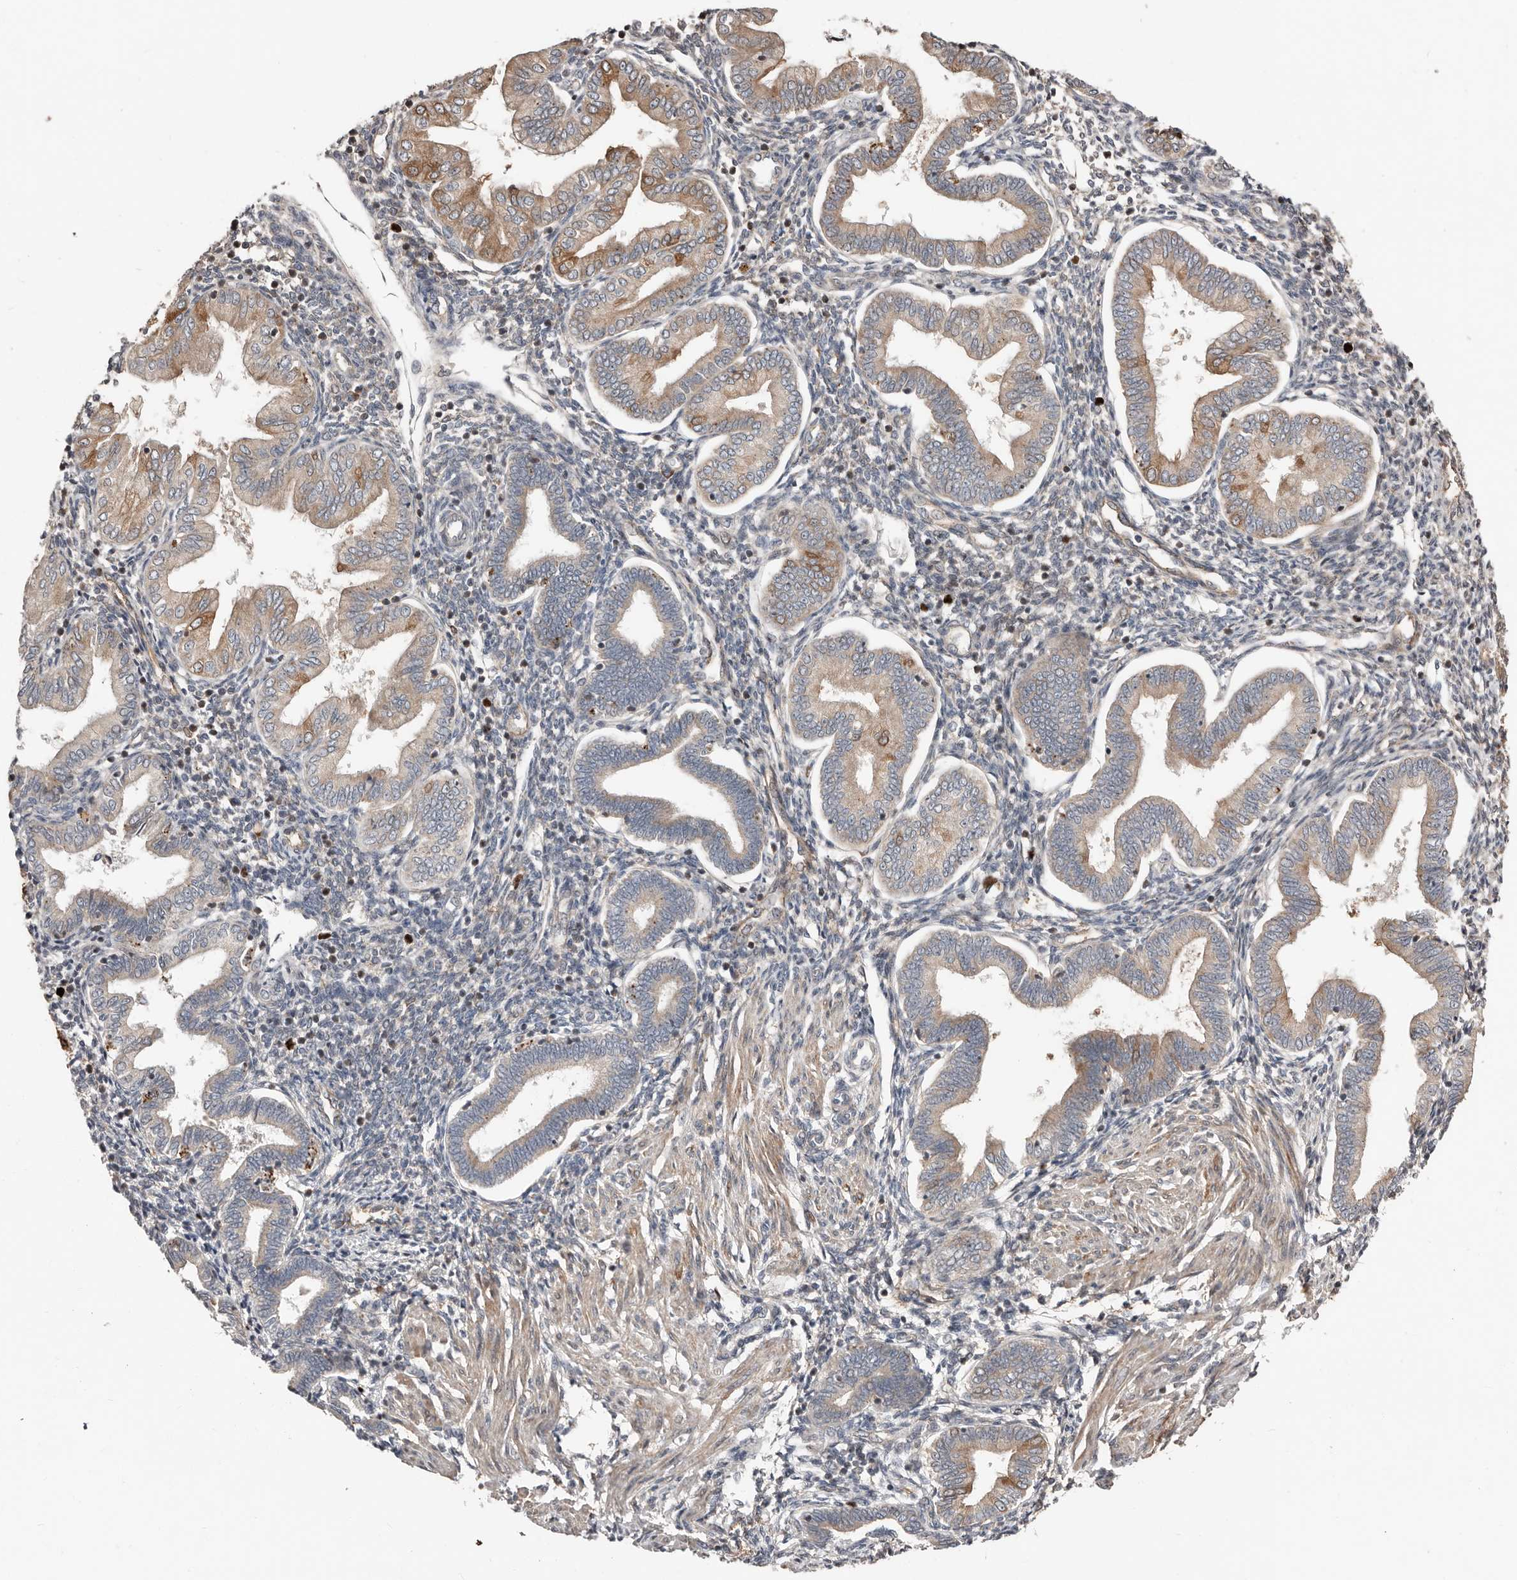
{"staining": {"intensity": "negative", "quantity": "none", "location": "none"}, "tissue": "endometrium", "cell_type": "Cells in endometrial stroma", "image_type": "normal", "snomed": [{"axis": "morphology", "description": "Normal tissue, NOS"}, {"axis": "topography", "description": "Endometrium"}], "caption": "Immunohistochemistry micrograph of unremarkable endometrium: human endometrium stained with DAB (3,3'-diaminobenzidine) shows no significant protein positivity in cells in endometrial stroma.", "gene": "SMYD4", "patient": {"sex": "female", "age": 53}}